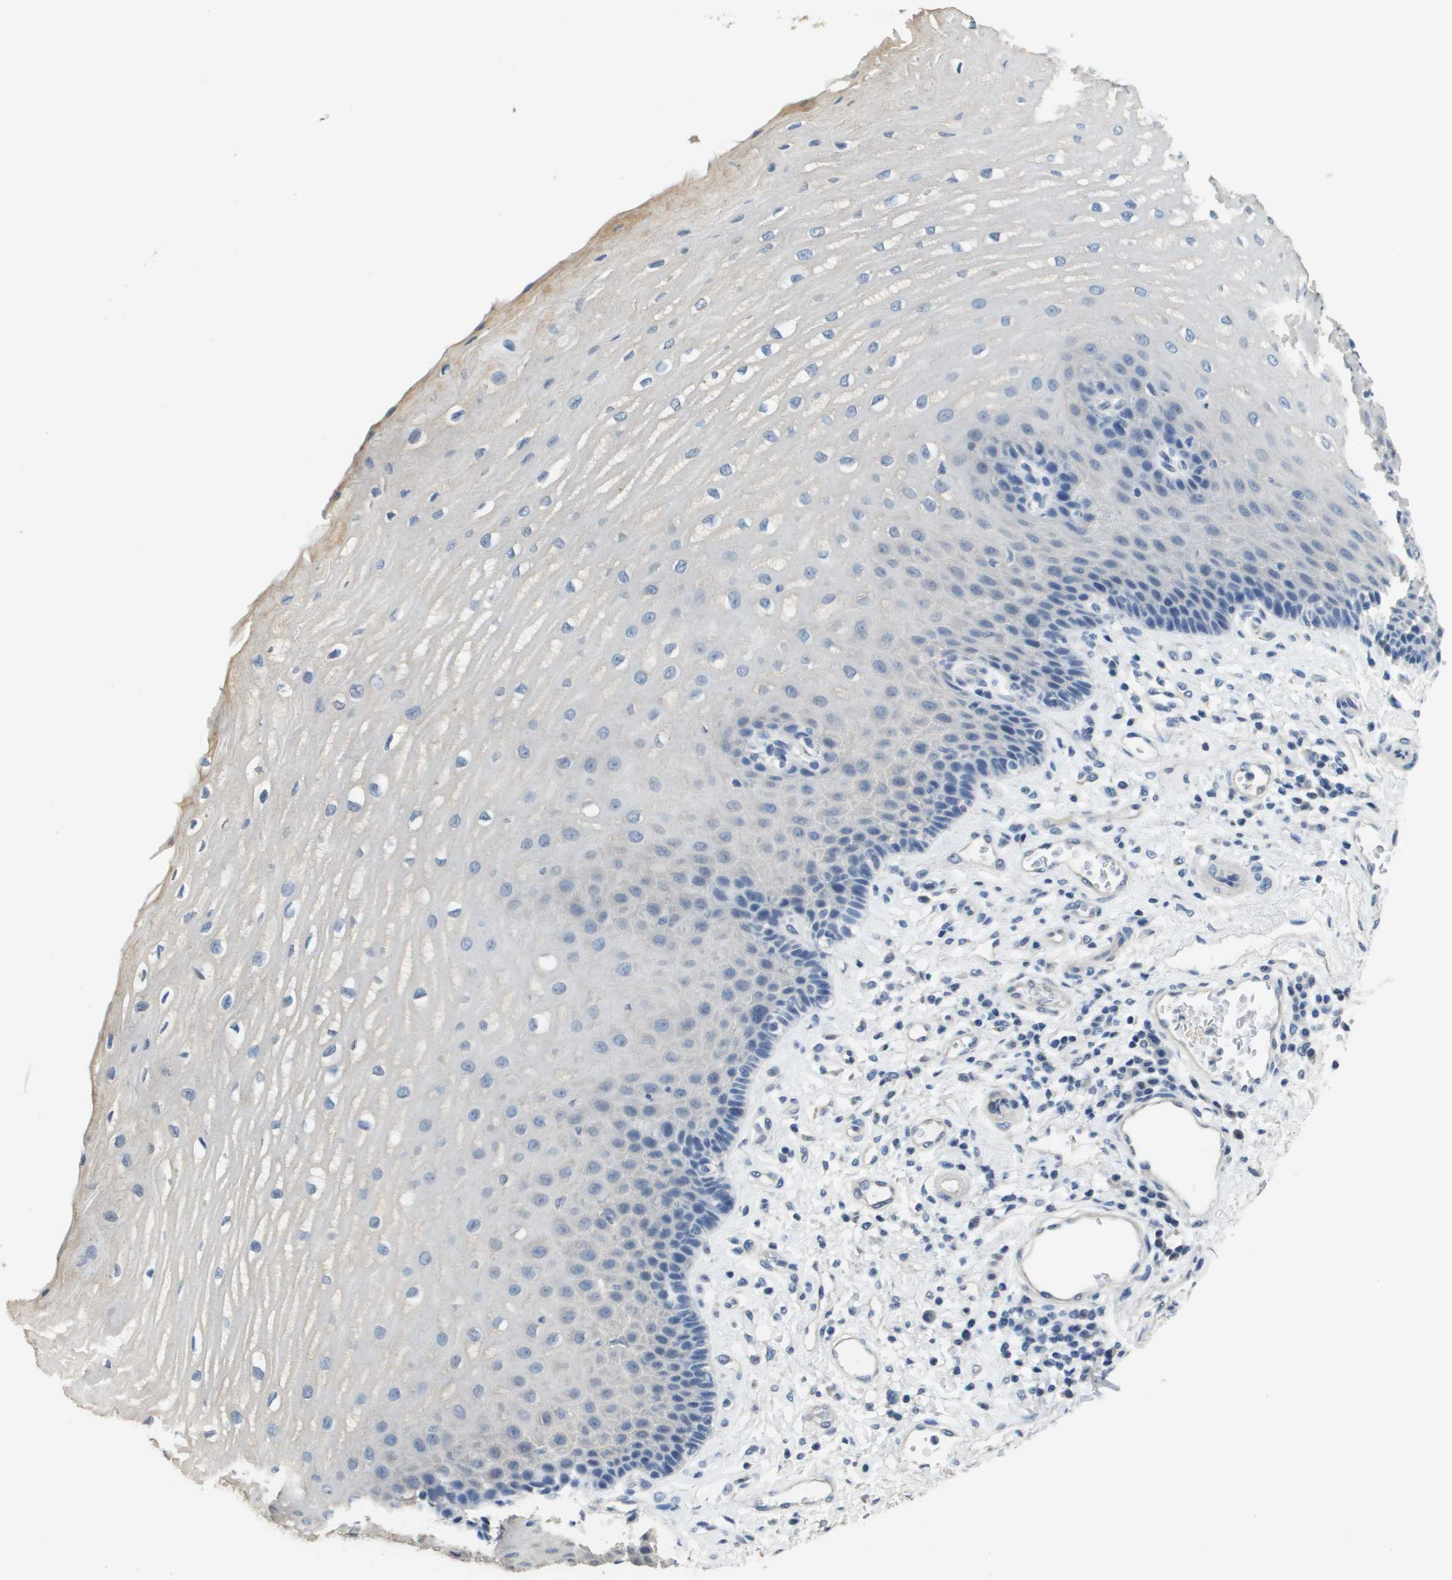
{"staining": {"intensity": "negative", "quantity": "none", "location": "none"}, "tissue": "esophagus", "cell_type": "Squamous epithelial cells", "image_type": "normal", "snomed": [{"axis": "morphology", "description": "Normal tissue, NOS"}, {"axis": "topography", "description": "Esophagus"}], "caption": "DAB (3,3'-diaminobenzidine) immunohistochemical staining of unremarkable esophagus exhibits no significant positivity in squamous epithelial cells.", "gene": "MT3", "patient": {"sex": "male", "age": 54}}